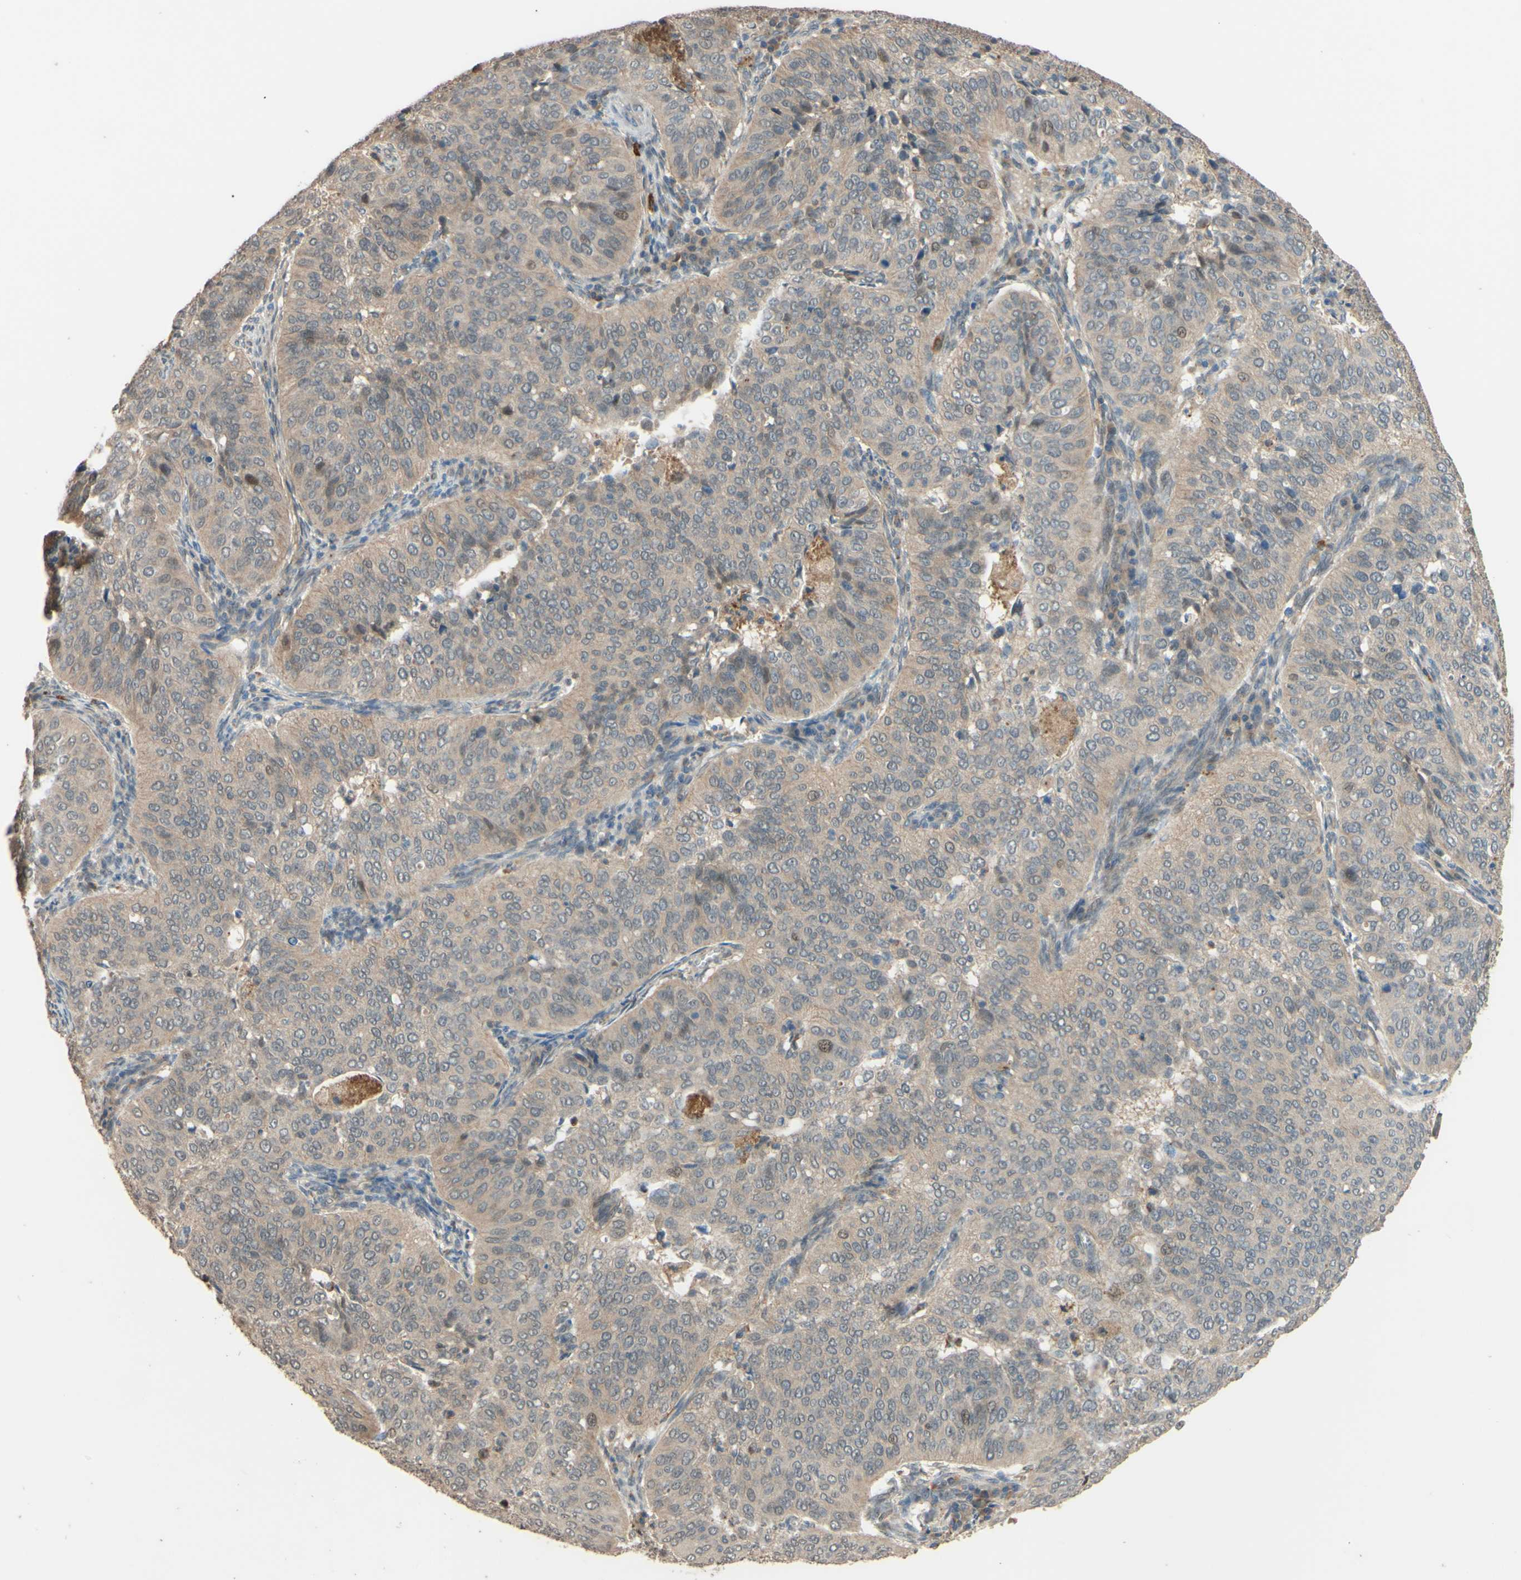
{"staining": {"intensity": "weak", "quantity": ">75%", "location": "cytoplasmic/membranous"}, "tissue": "cervical cancer", "cell_type": "Tumor cells", "image_type": "cancer", "snomed": [{"axis": "morphology", "description": "Normal tissue, NOS"}, {"axis": "morphology", "description": "Squamous cell carcinoma, NOS"}, {"axis": "topography", "description": "Cervix"}], "caption": "Immunohistochemical staining of cervical squamous cell carcinoma demonstrates low levels of weak cytoplasmic/membranous protein positivity in approximately >75% of tumor cells.", "gene": "SMIM19", "patient": {"sex": "female", "age": 39}}